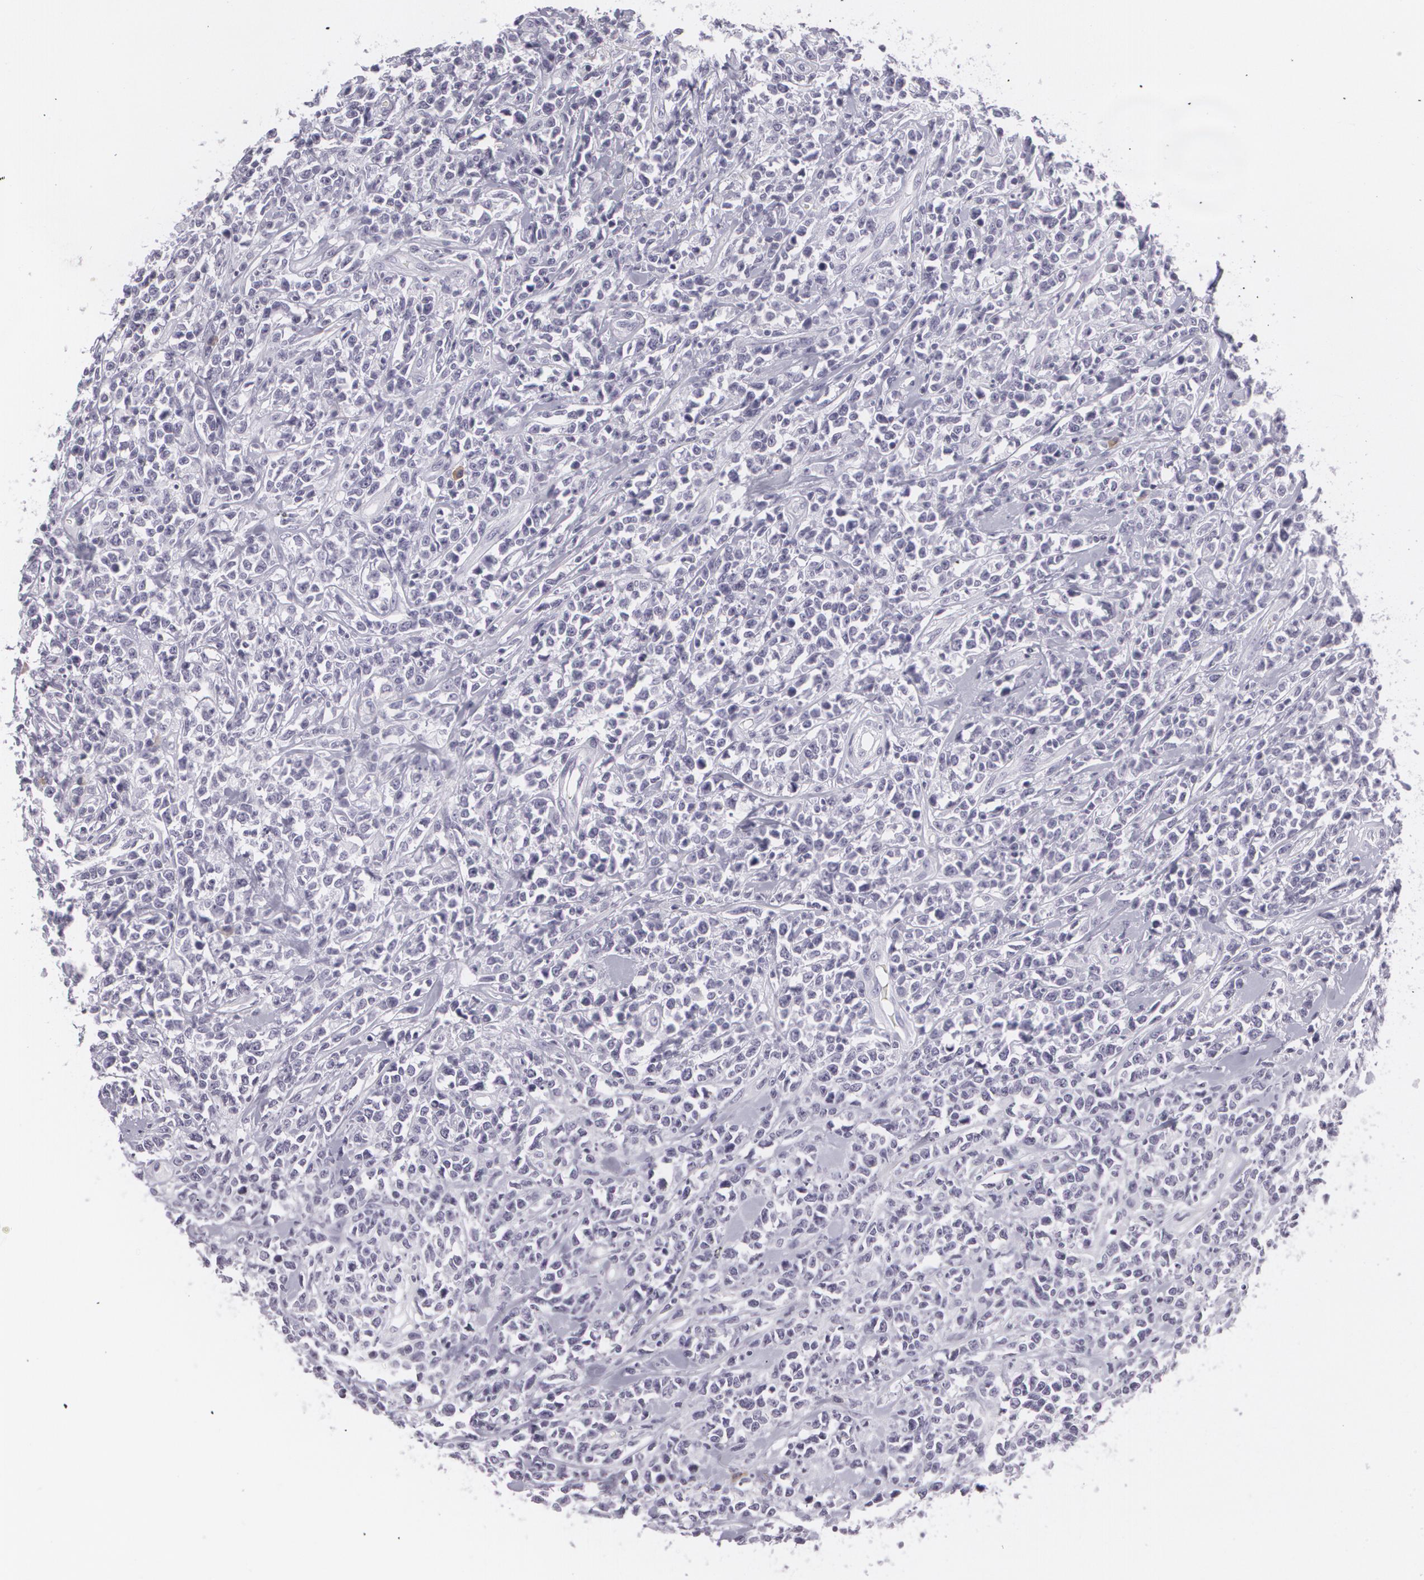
{"staining": {"intensity": "negative", "quantity": "none", "location": "none"}, "tissue": "lymphoma", "cell_type": "Tumor cells", "image_type": "cancer", "snomed": [{"axis": "morphology", "description": "Malignant lymphoma, non-Hodgkin's type, High grade"}, {"axis": "topography", "description": "Colon"}], "caption": "The micrograph reveals no significant staining in tumor cells of high-grade malignant lymphoma, non-Hodgkin's type.", "gene": "MAP2", "patient": {"sex": "male", "age": 82}}